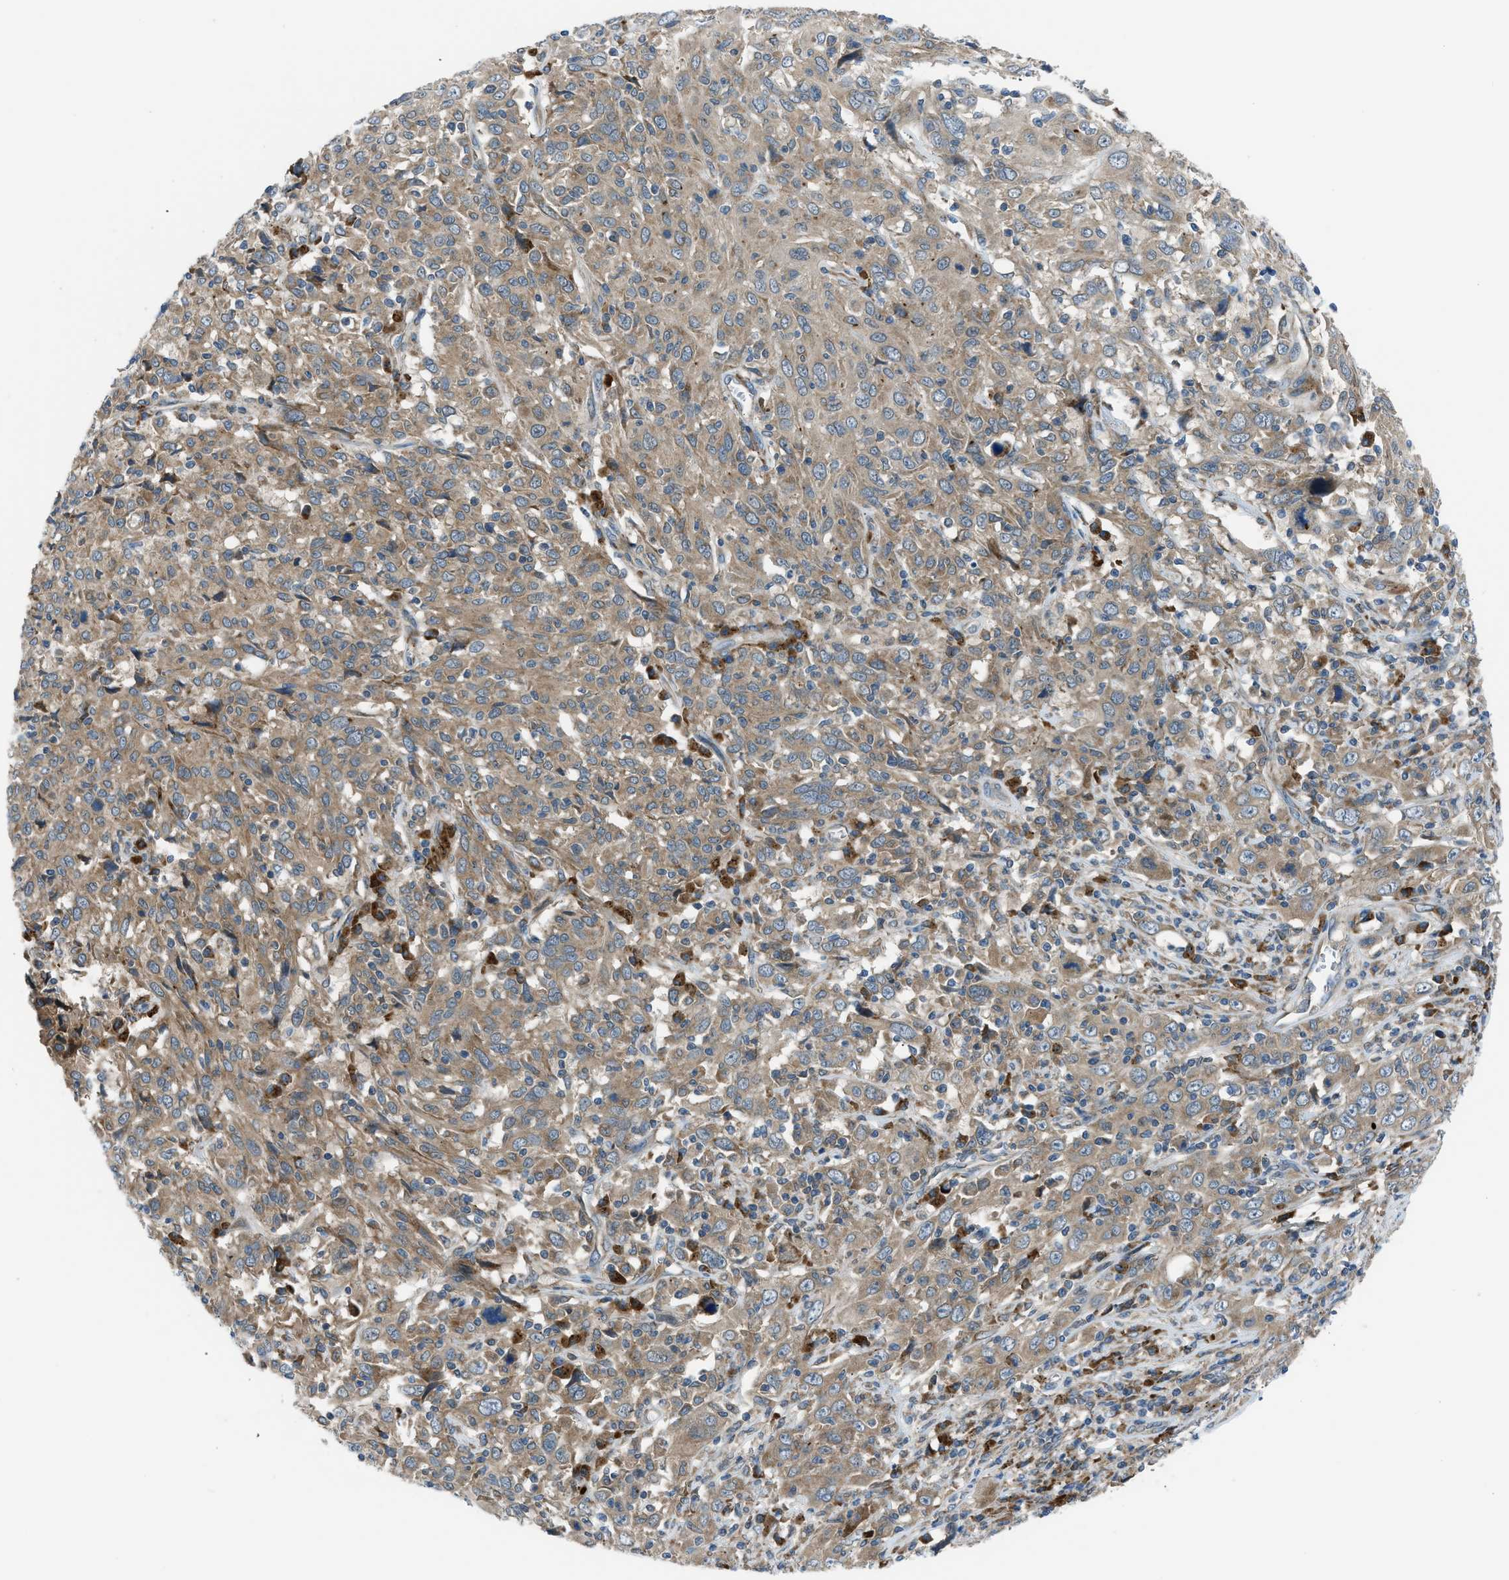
{"staining": {"intensity": "moderate", "quantity": ">75%", "location": "cytoplasmic/membranous"}, "tissue": "cervical cancer", "cell_type": "Tumor cells", "image_type": "cancer", "snomed": [{"axis": "morphology", "description": "Squamous cell carcinoma, NOS"}, {"axis": "topography", "description": "Cervix"}], "caption": "Immunohistochemistry (IHC) (DAB) staining of human squamous cell carcinoma (cervical) displays moderate cytoplasmic/membranous protein expression in approximately >75% of tumor cells. The protein of interest is shown in brown color, while the nuclei are stained blue.", "gene": "EDARADD", "patient": {"sex": "female", "age": 46}}